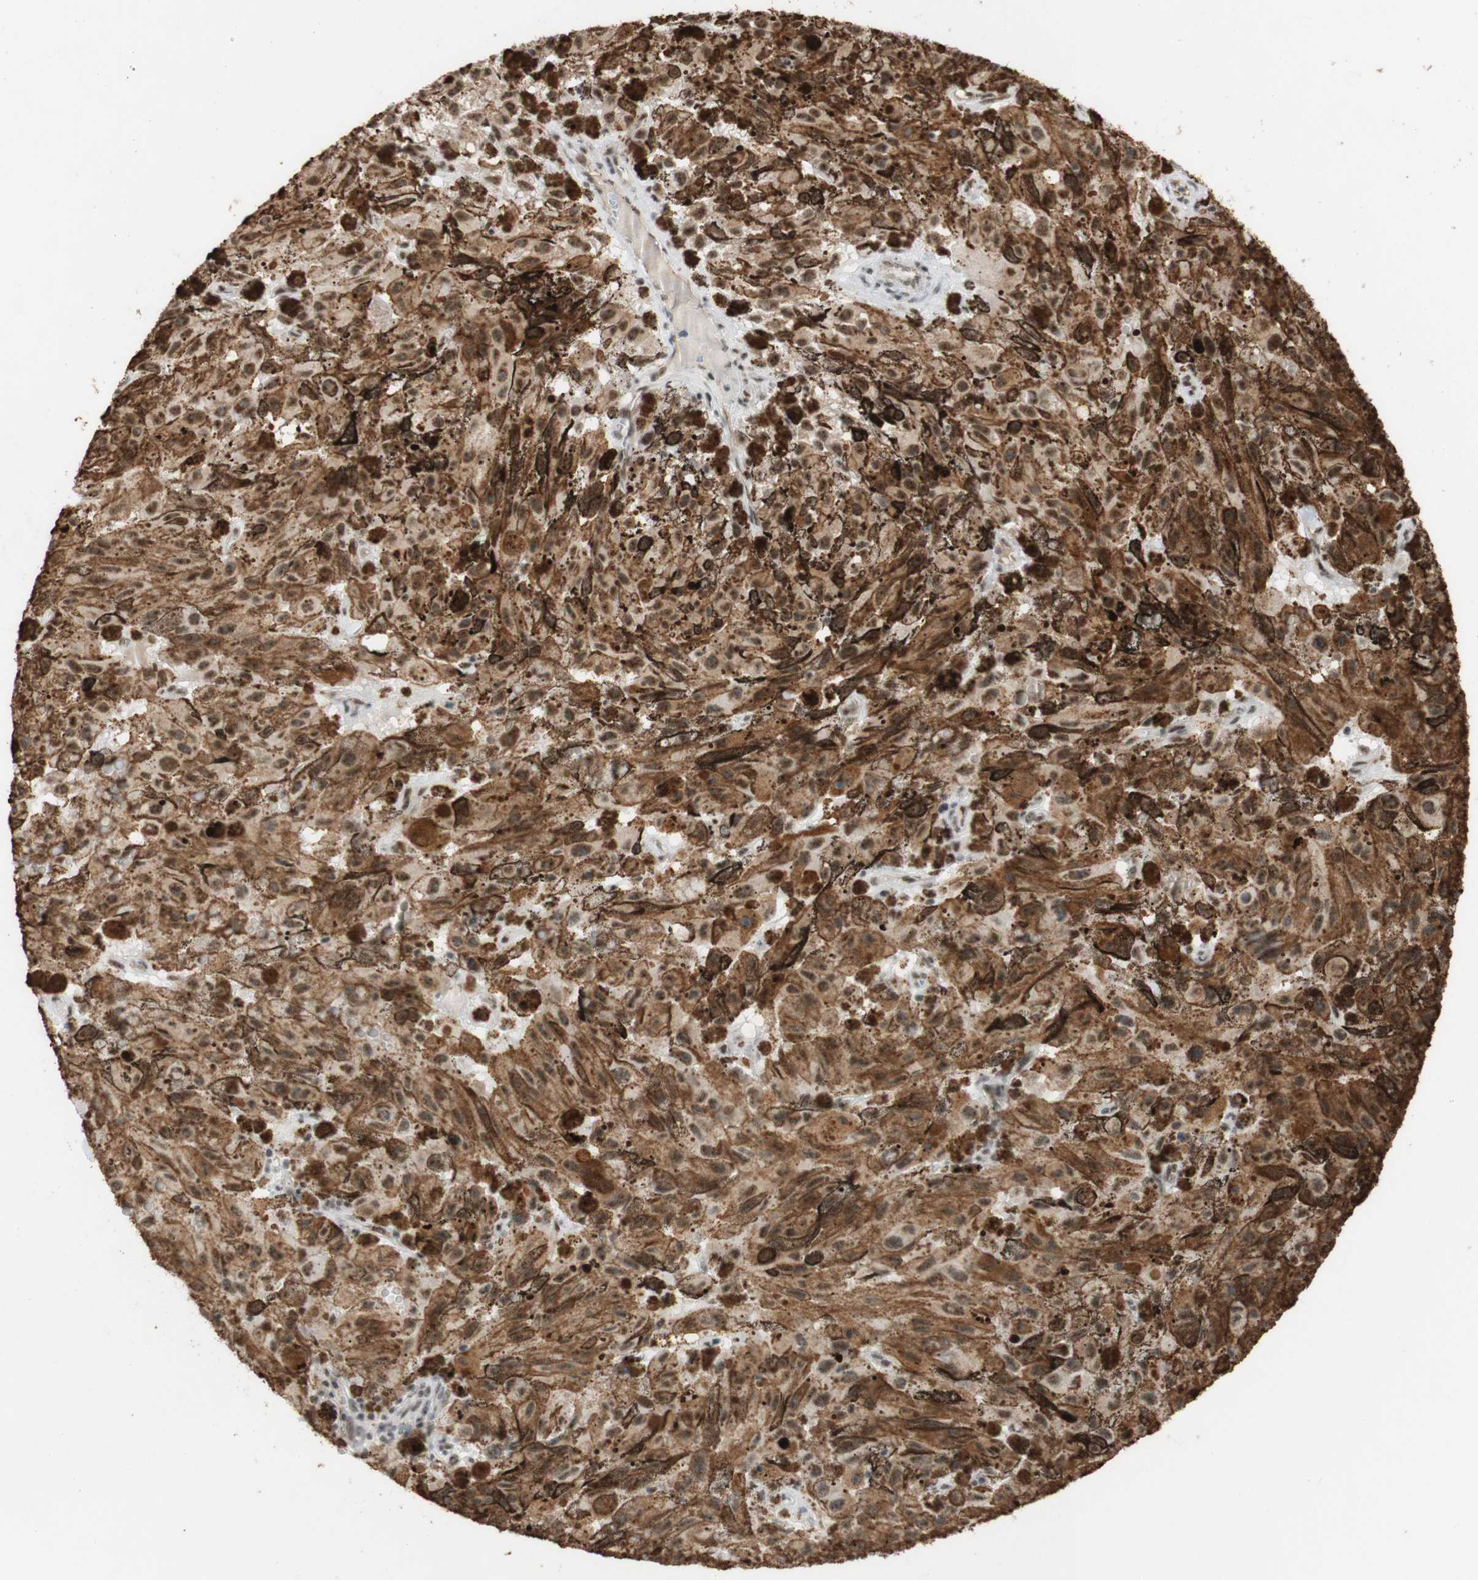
{"staining": {"intensity": "strong", "quantity": ">75%", "location": "cytoplasmic/membranous,nuclear"}, "tissue": "melanoma", "cell_type": "Tumor cells", "image_type": "cancer", "snomed": [{"axis": "morphology", "description": "Malignant melanoma, NOS"}, {"axis": "topography", "description": "Skin"}], "caption": "Immunohistochemistry staining of malignant melanoma, which shows high levels of strong cytoplasmic/membranous and nuclear expression in approximately >75% of tumor cells indicating strong cytoplasmic/membranous and nuclear protein staining. The staining was performed using DAB (brown) for protein detection and nuclei were counterstained in hematoxylin (blue).", "gene": "SAP18", "patient": {"sex": "female", "age": 104}}